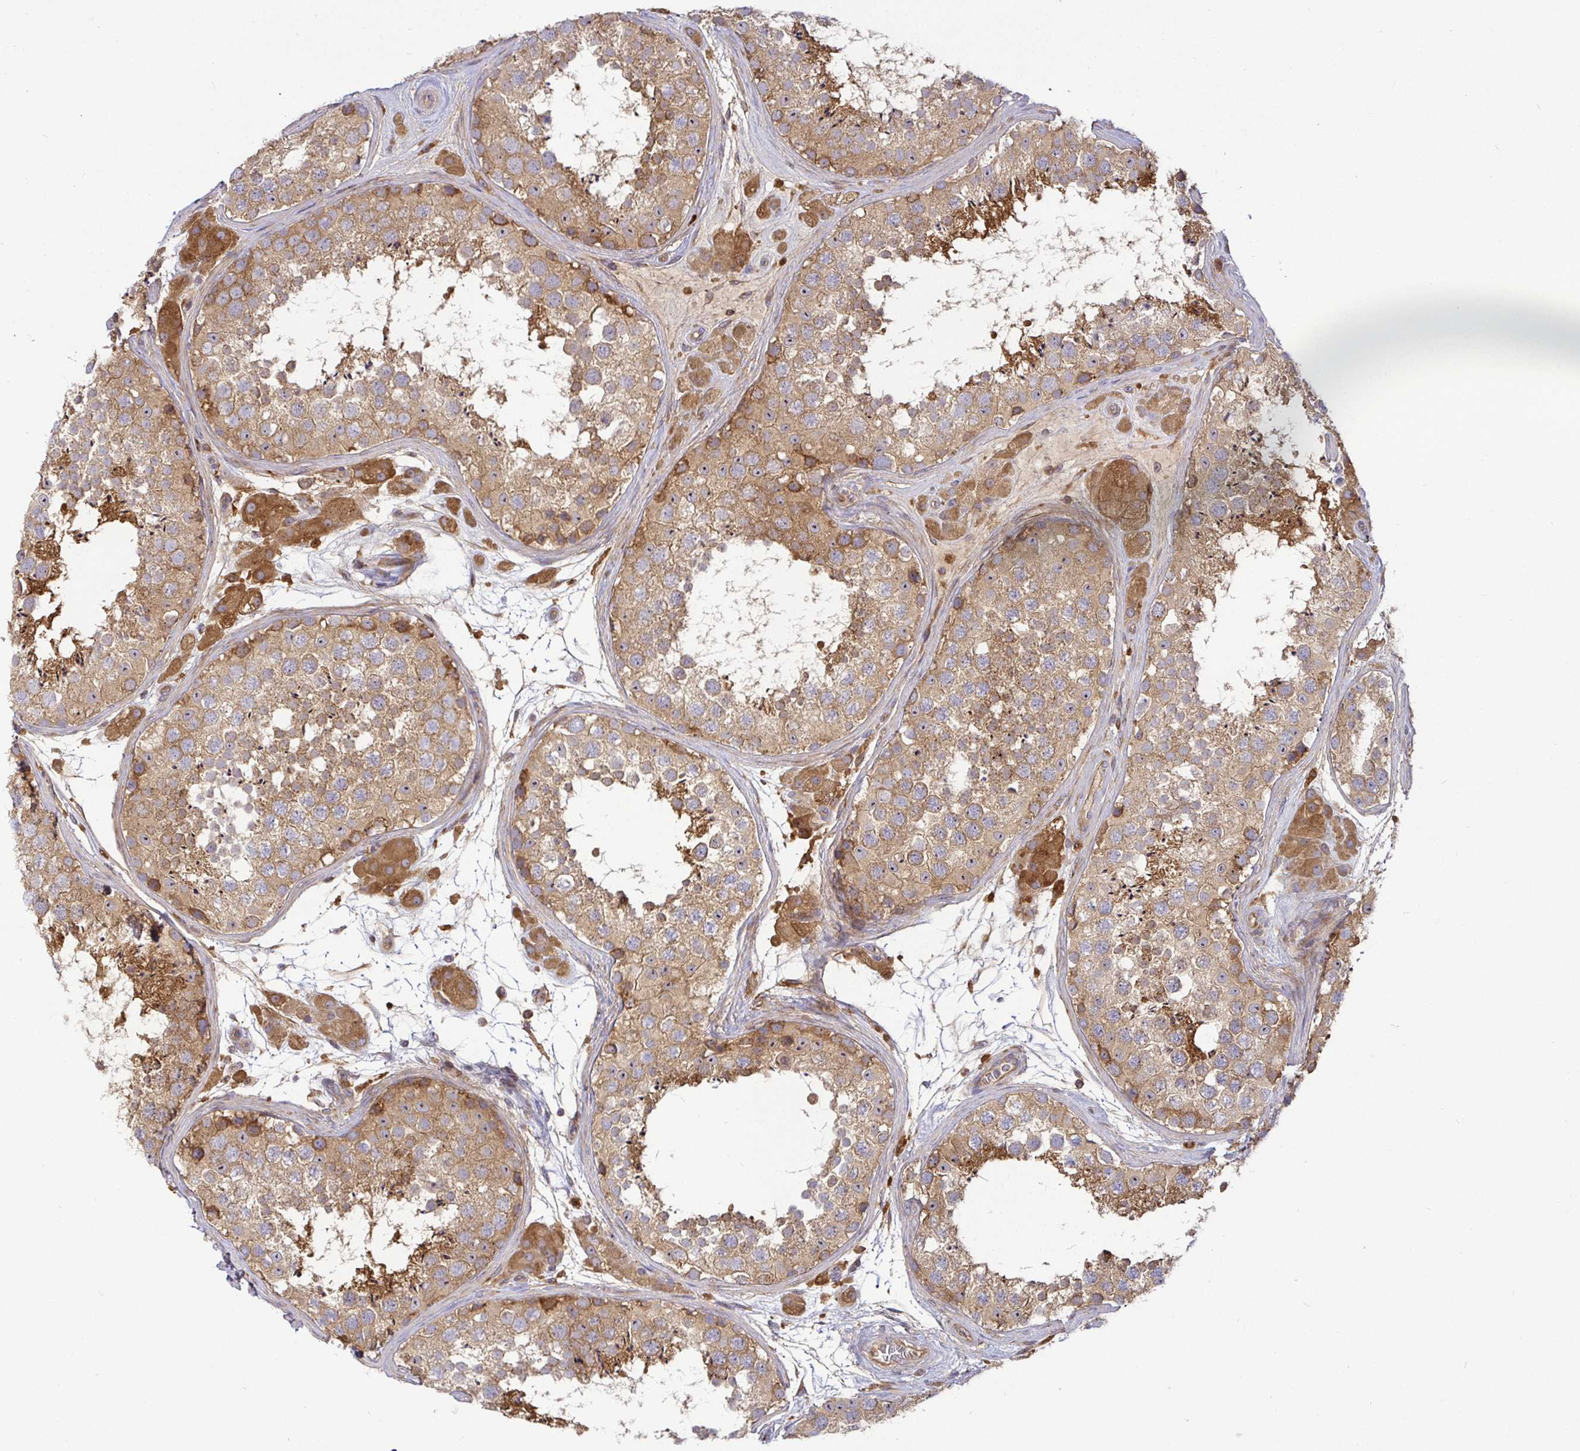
{"staining": {"intensity": "moderate", "quantity": ">75%", "location": "cytoplasmic/membranous"}, "tissue": "testis", "cell_type": "Cells in seminiferous ducts", "image_type": "normal", "snomed": [{"axis": "morphology", "description": "Normal tissue, NOS"}, {"axis": "topography", "description": "Testis"}], "caption": "Cells in seminiferous ducts demonstrate medium levels of moderate cytoplasmic/membranous staining in approximately >75% of cells in normal testis. The protein is stained brown, and the nuclei are stained in blue (DAB (3,3'-diaminobenzidine) IHC with brightfield microscopy, high magnification).", "gene": "SNX8", "patient": {"sex": "male", "age": 41}}